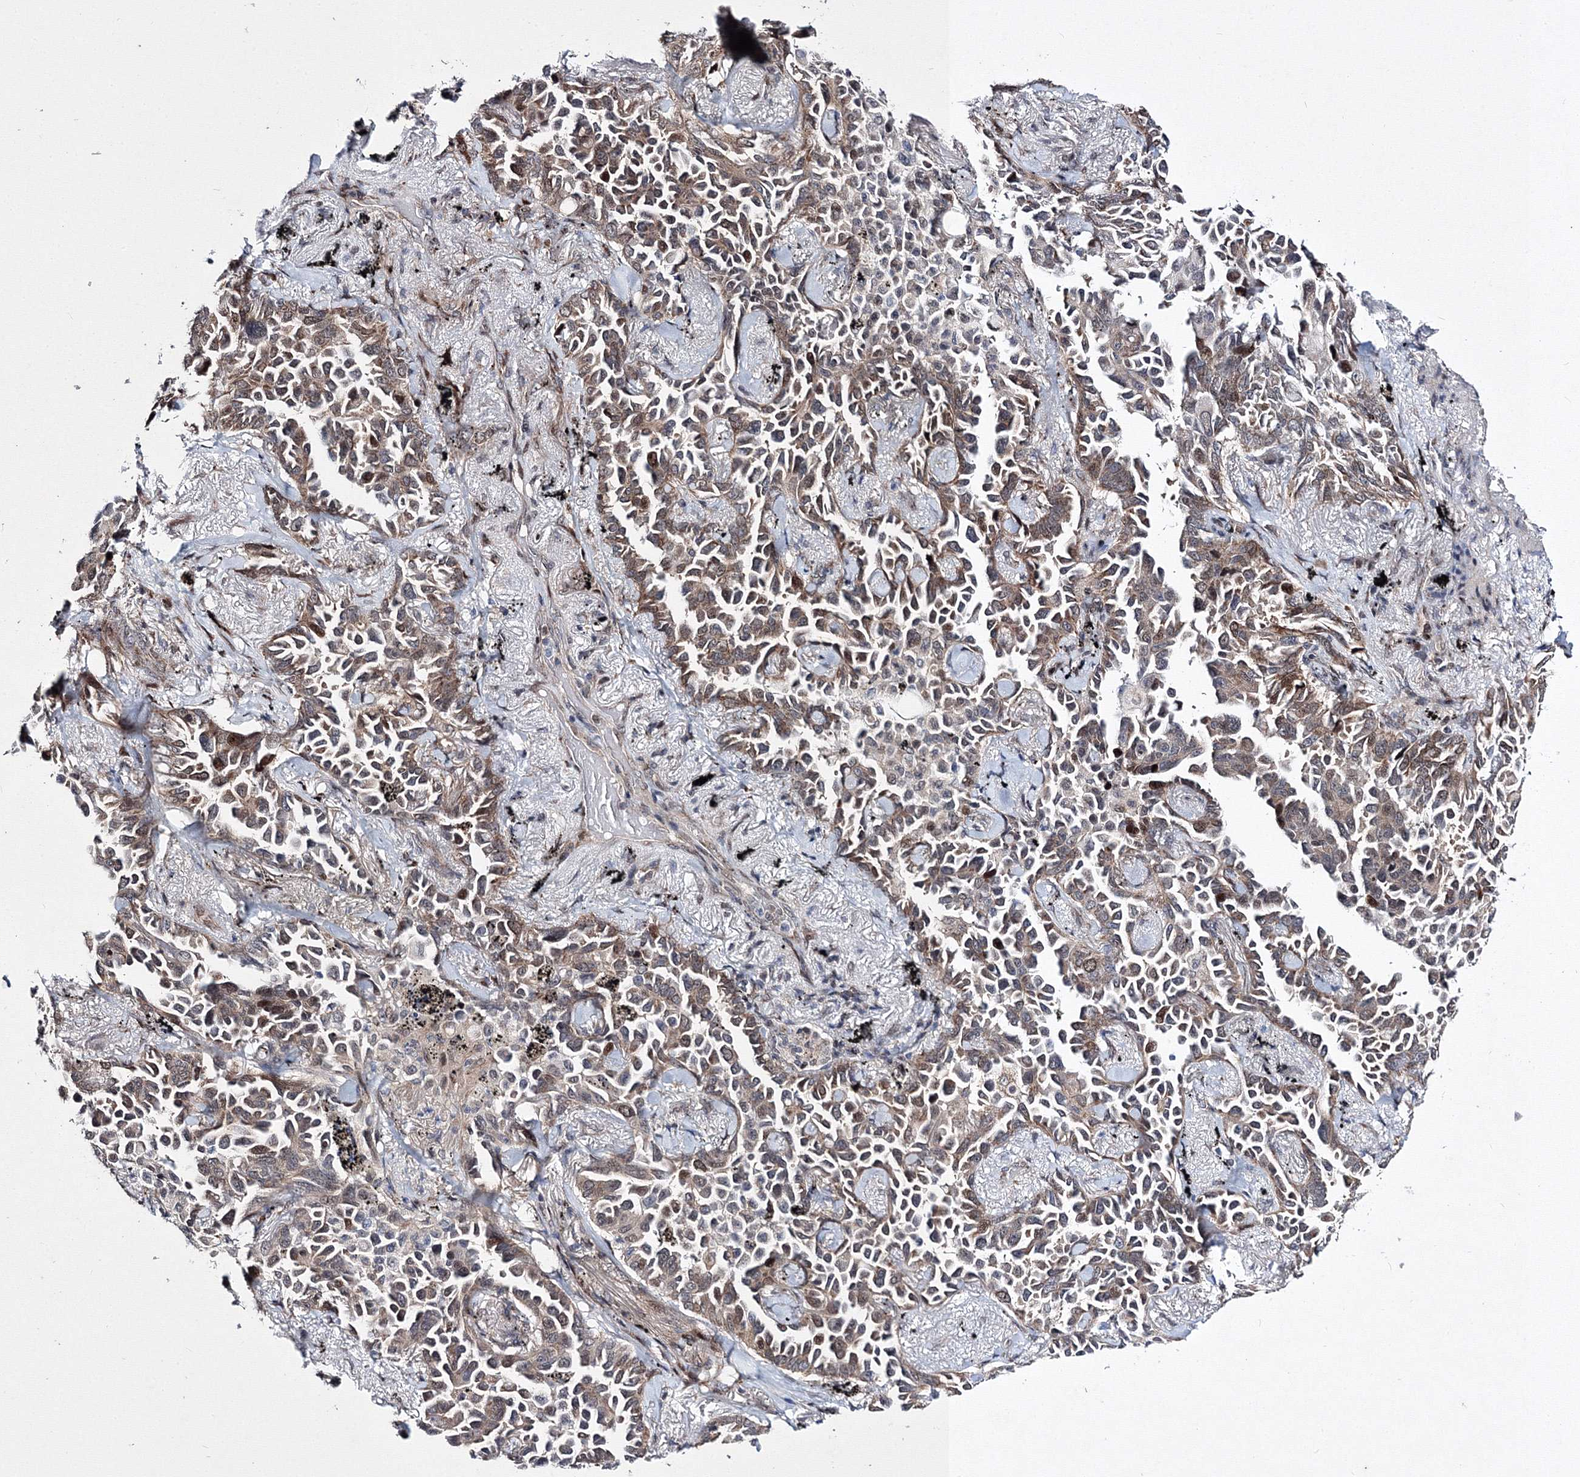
{"staining": {"intensity": "moderate", "quantity": ">75%", "location": "cytoplasmic/membranous,nuclear"}, "tissue": "lung cancer", "cell_type": "Tumor cells", "image_type": "cancer", "snomed": [{"axis": "morphology", "description": "Adenocarcinoma, NOS"}, {"axis": "topography", "description": "Lung"}], "caption": "Lung adenocarcinoma stained with a protein marker demonstrates moderate staining in tumor cells.", "gene": "GPN1", "patient": {"sex": "female", "age": 67}}